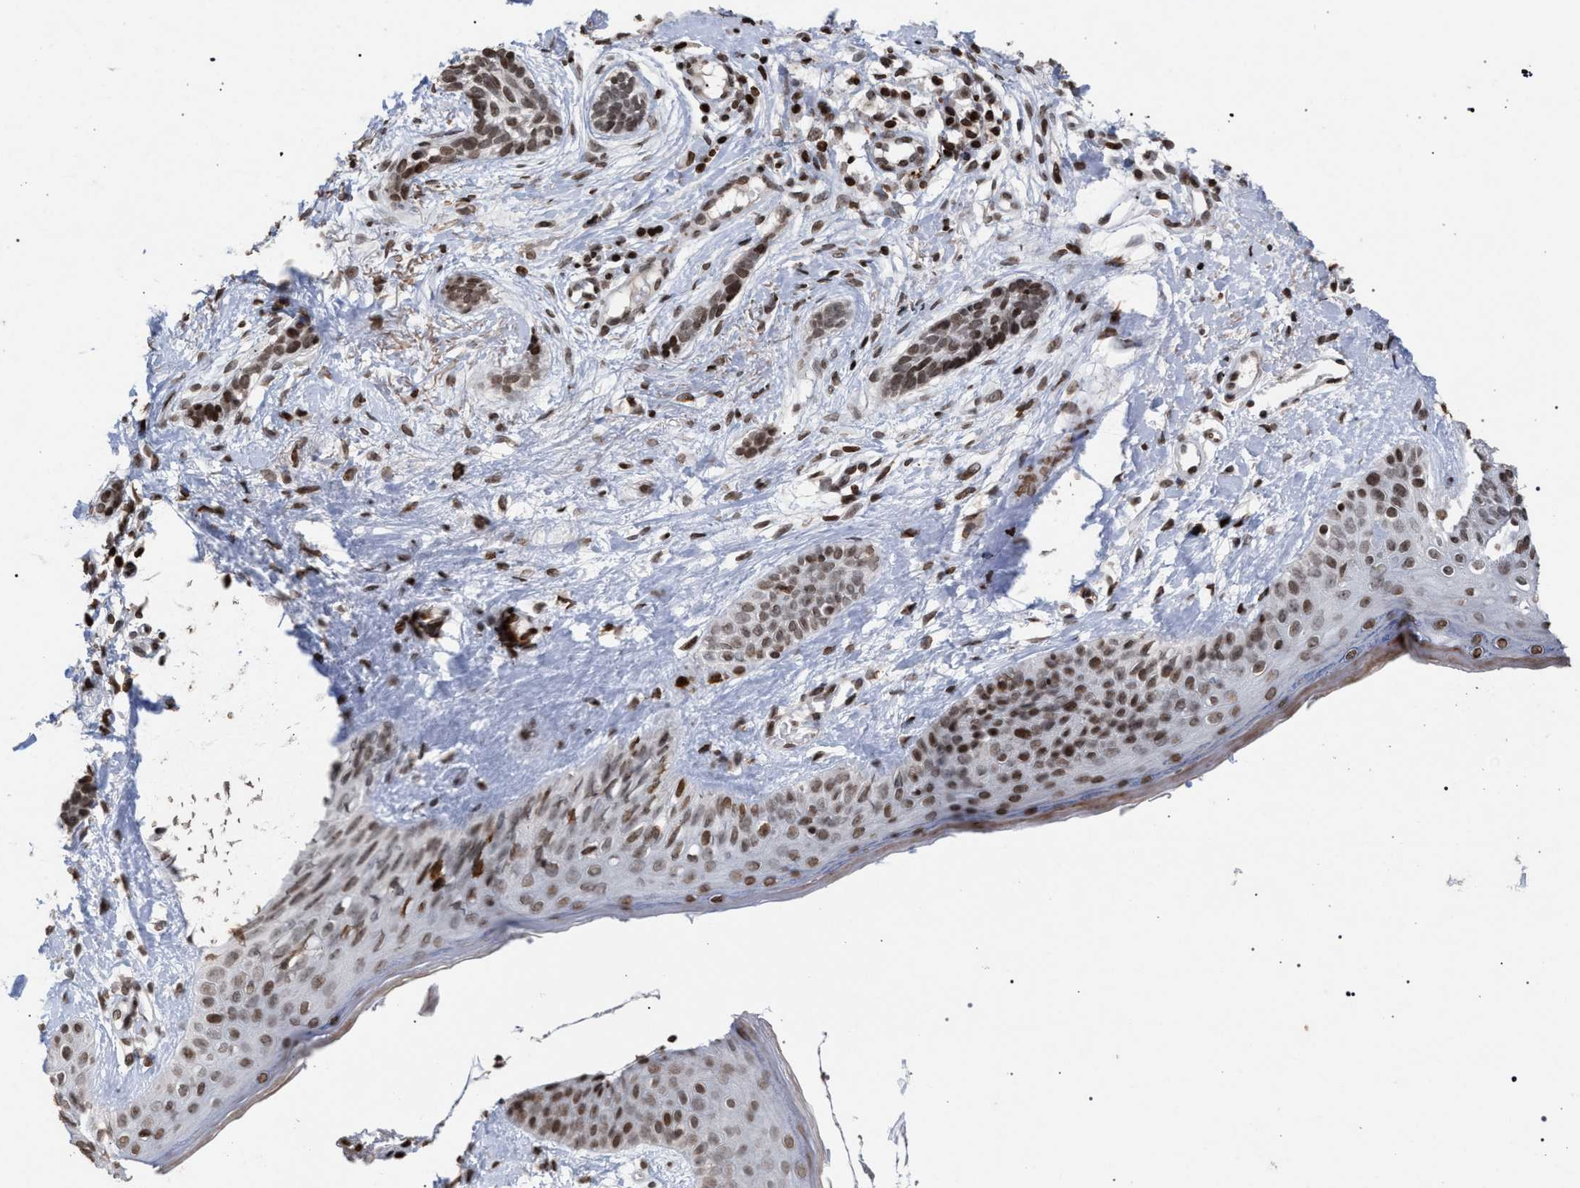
{"staining": {"intensity": "moderate", "quantity": ">75%", "location": "nuclear"}, "tissue": "skin cancer", "cell_type": "Tumor cells", "image_type": "cancer", "snomed": [{"axis": "morphology", "description": "Normal tissue, NOS"}, {"axis": "morphology", "description": "Basal cell carcinoma"}, {"axis": "topography", "description": "Skin"}], "caption": "Skin cancer (basal cell carcinoma) stained for a protein displays moderate nuclear positivity in tumor cells.", "gene": "FOXD3", "patient": {"sex": "male", "age": 63}}